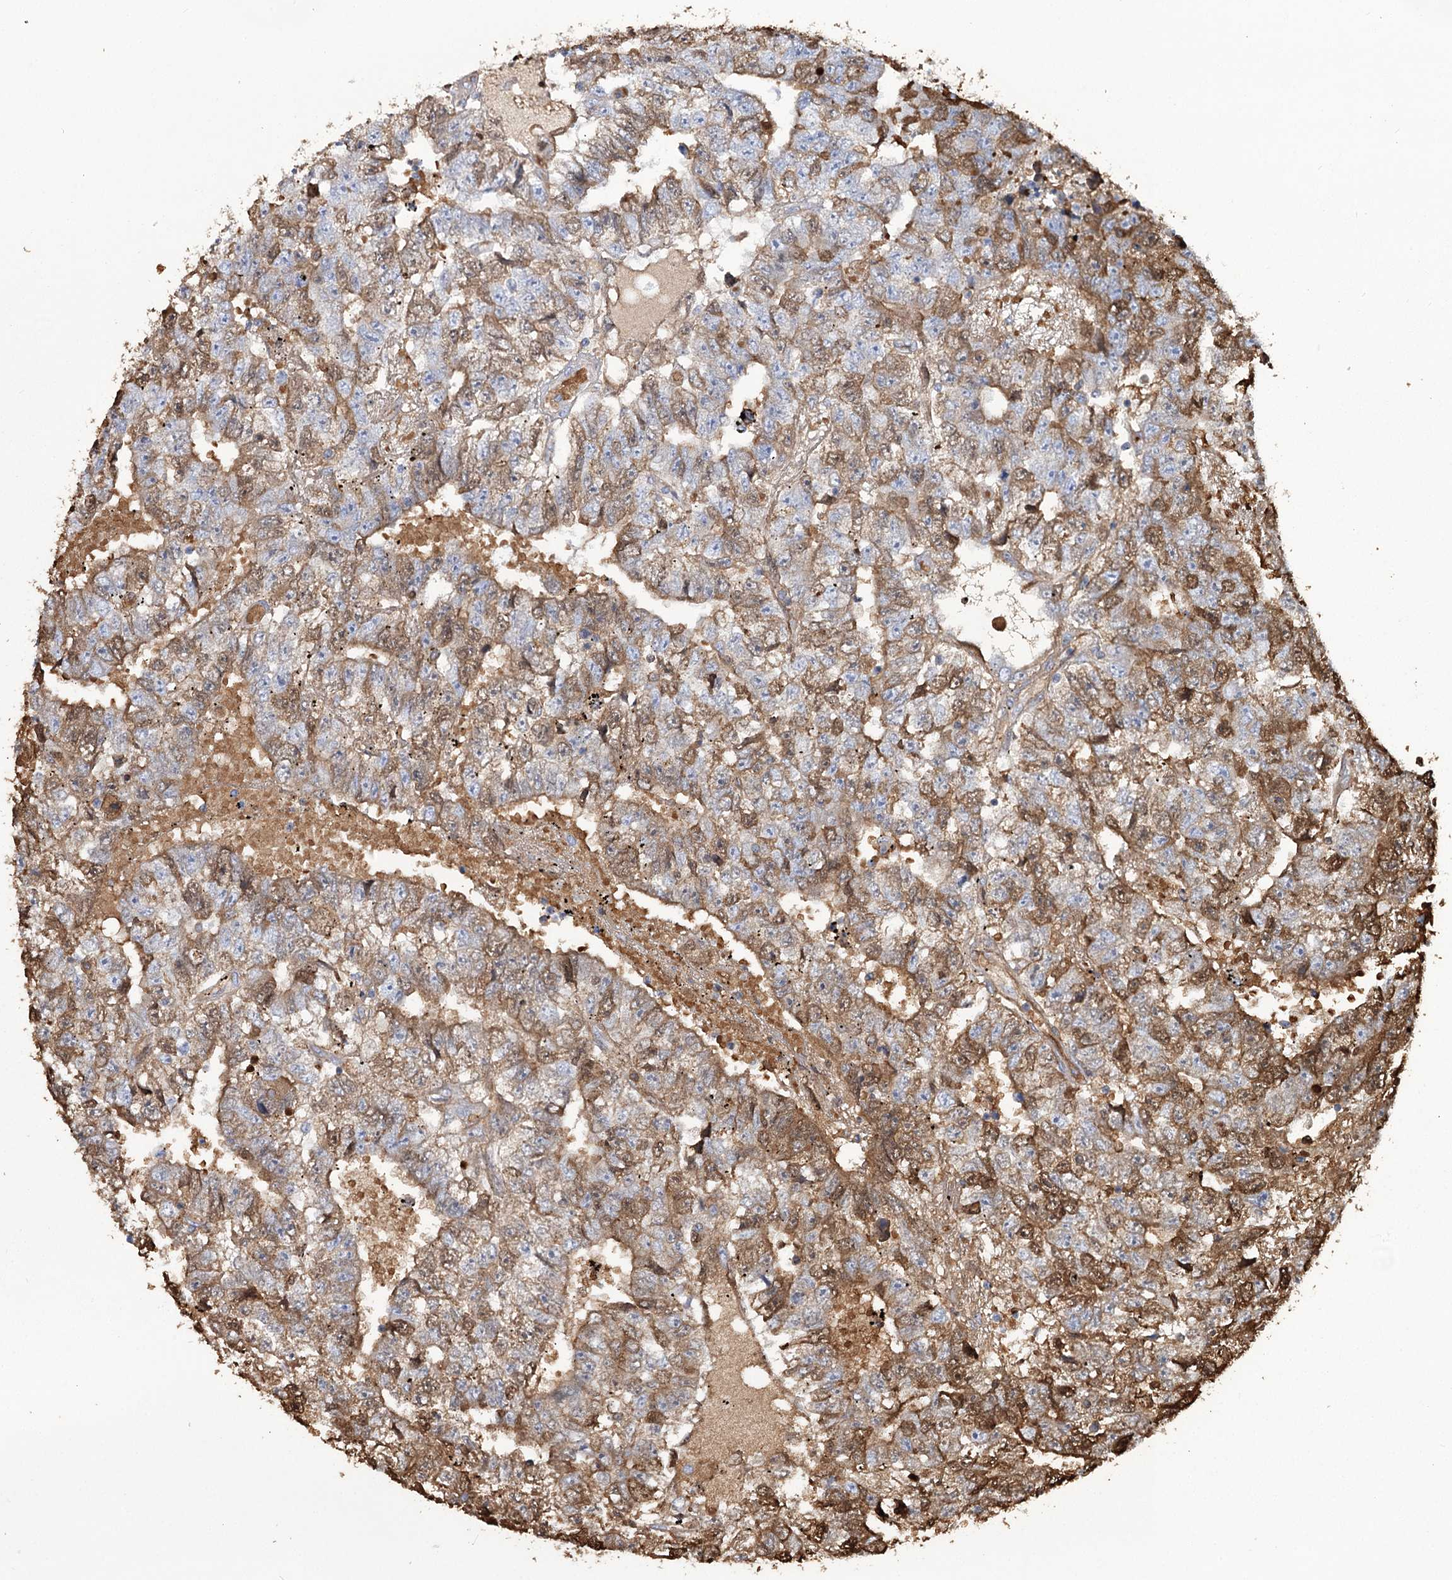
{"staining": {"intensity": "moderate", "quantity": "<25%", "location": "cytoplasmic/membranous"}, "tissue": "testis cancer", "cell_type": "Tumor cells", "image_type": "cancer", "snomed": [{"axis": "morphology", "description": "Carcinoma, Embryonal, NOS"}, {"axis": "topography", "description": "Testis"}], "caption": "Tumor cells show low levels of moderate cytoplasmic/membranous staining in about <25% of cells in human testis embryonal carcinoma.", "gene": "GBF1", "patient": {"sex": "male", "age": 25}}